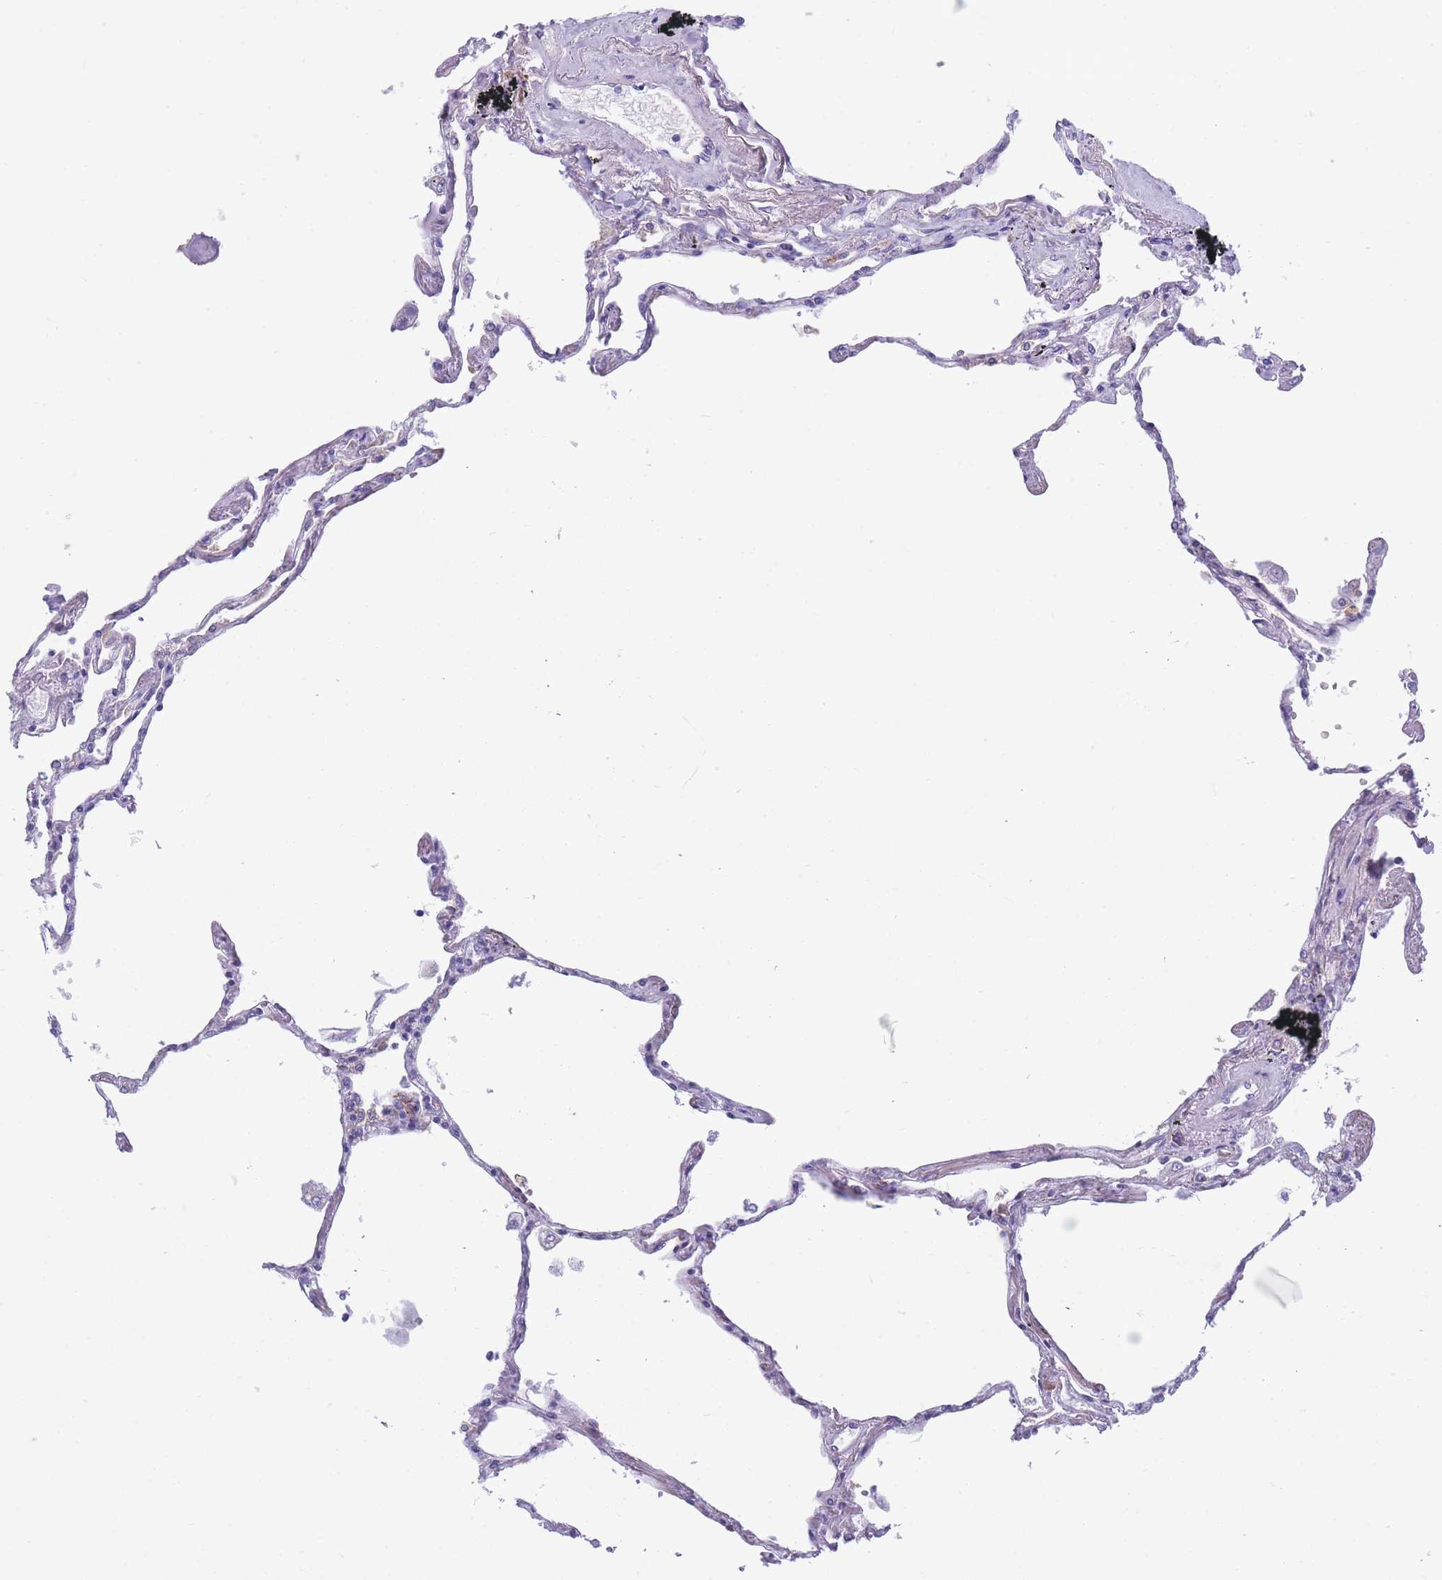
{"staining": {"intensity": "negative", "quantity": "none", "location": "none"}, "tissue": "lung", "cell_type": "Alveolar cells", "image_type": "normal", "snomed": [{"axis": "morphology", "description": "Normal tissue, NOS"}, {"axis": "topography", "description": "Lung"}], "caption": "Immunohistochemistry (IHC) micrograph of benign lung: lung stained with DAB exhibits no significant protein positivity in alveolar cells. (IHC, brightfield microscopy, high magnification).", "gene": "XKR8", "patient": {"sex": "female", "age": 67}}